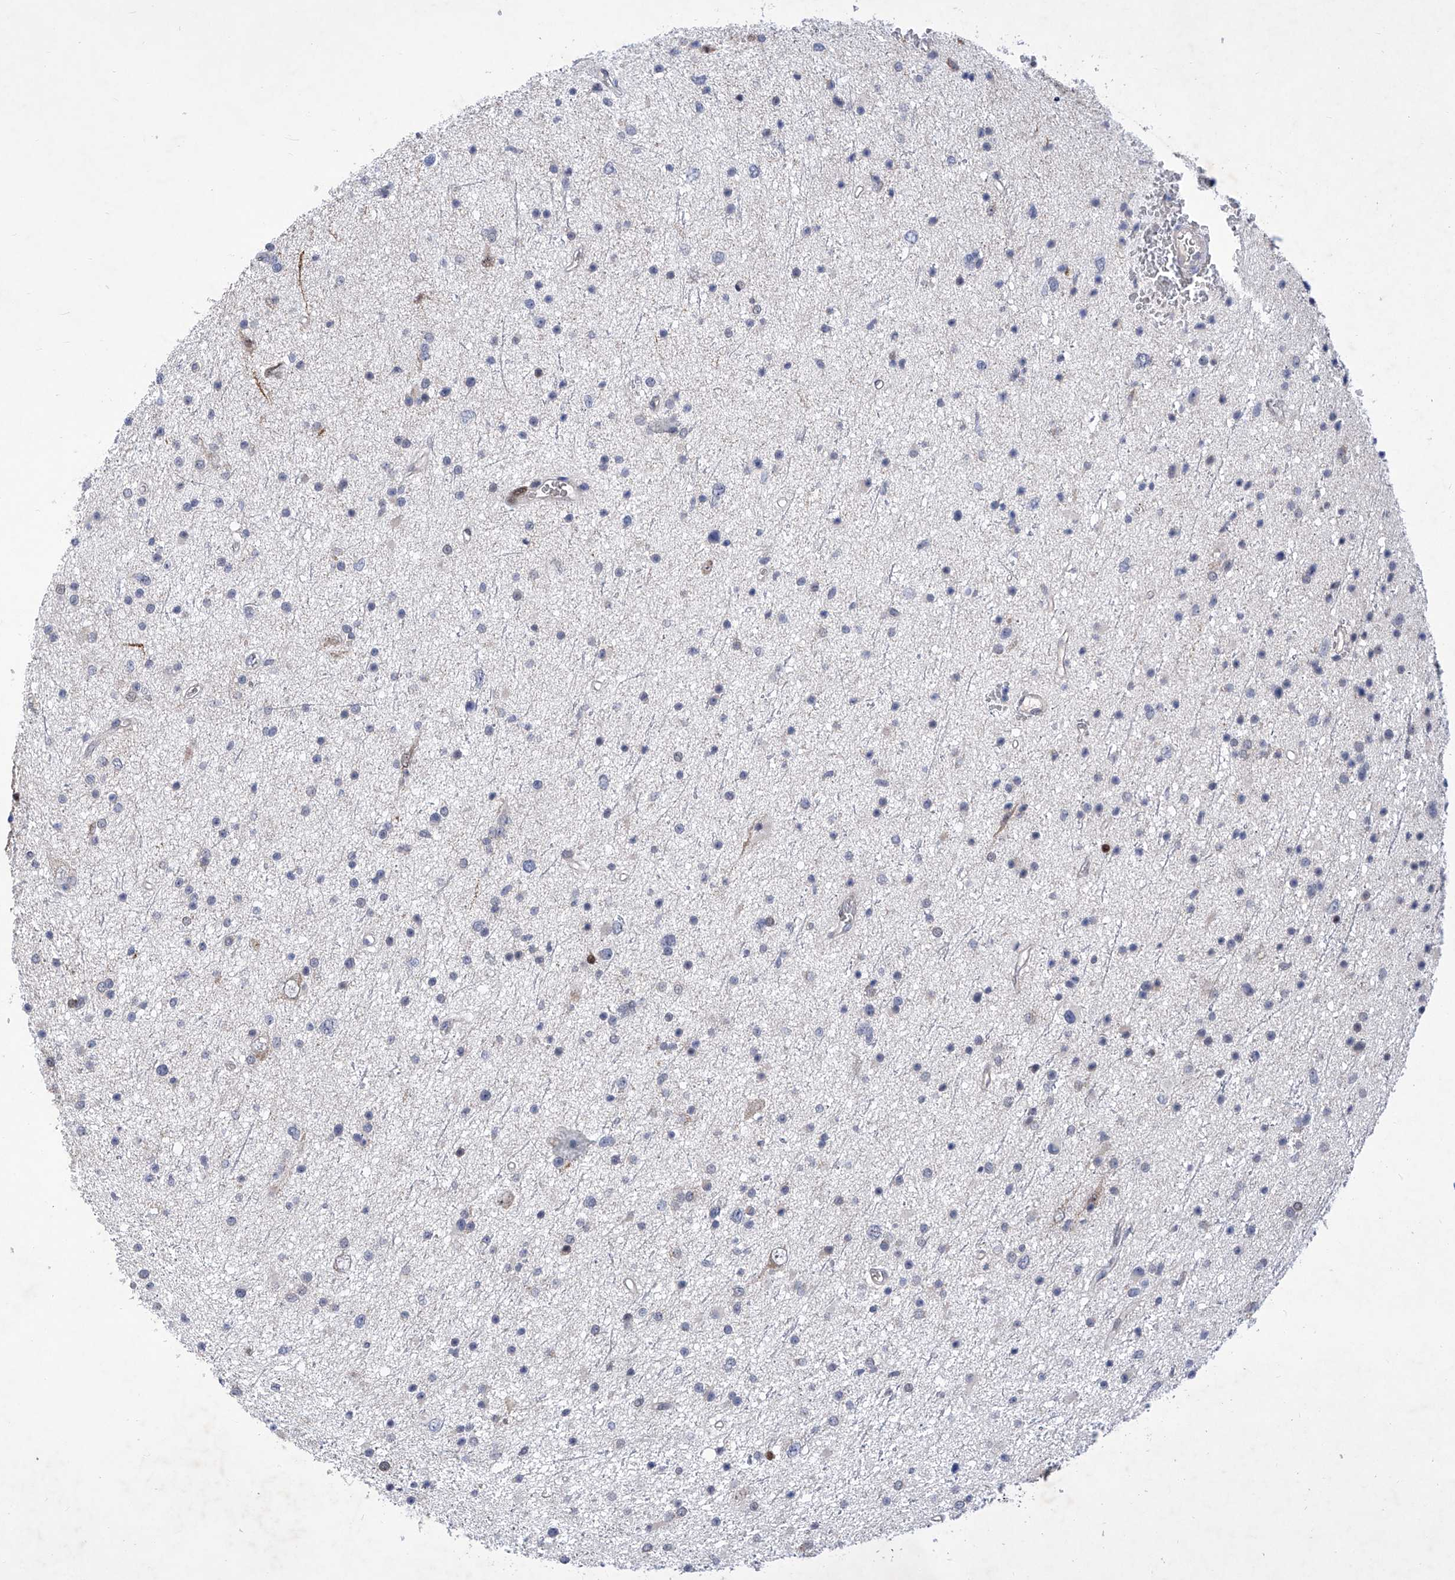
{"staining": {"intensity": "negative", "quantity": "none", "location": "none"}, "tissue": "glioma", "cell_type": "Tumor cells", "image_type": "cancer", "snomed": [{"axis": "morphology", "description": "Glioma, malignant, Low grade"}, {"axis": "topography", "description": "Cerebral cortex"}], "caption": "The micrograph reveals no staining of tumor cells in glioma.", "gene": "NUFIP1", "patient": {"sex": "female", "age": 39}}